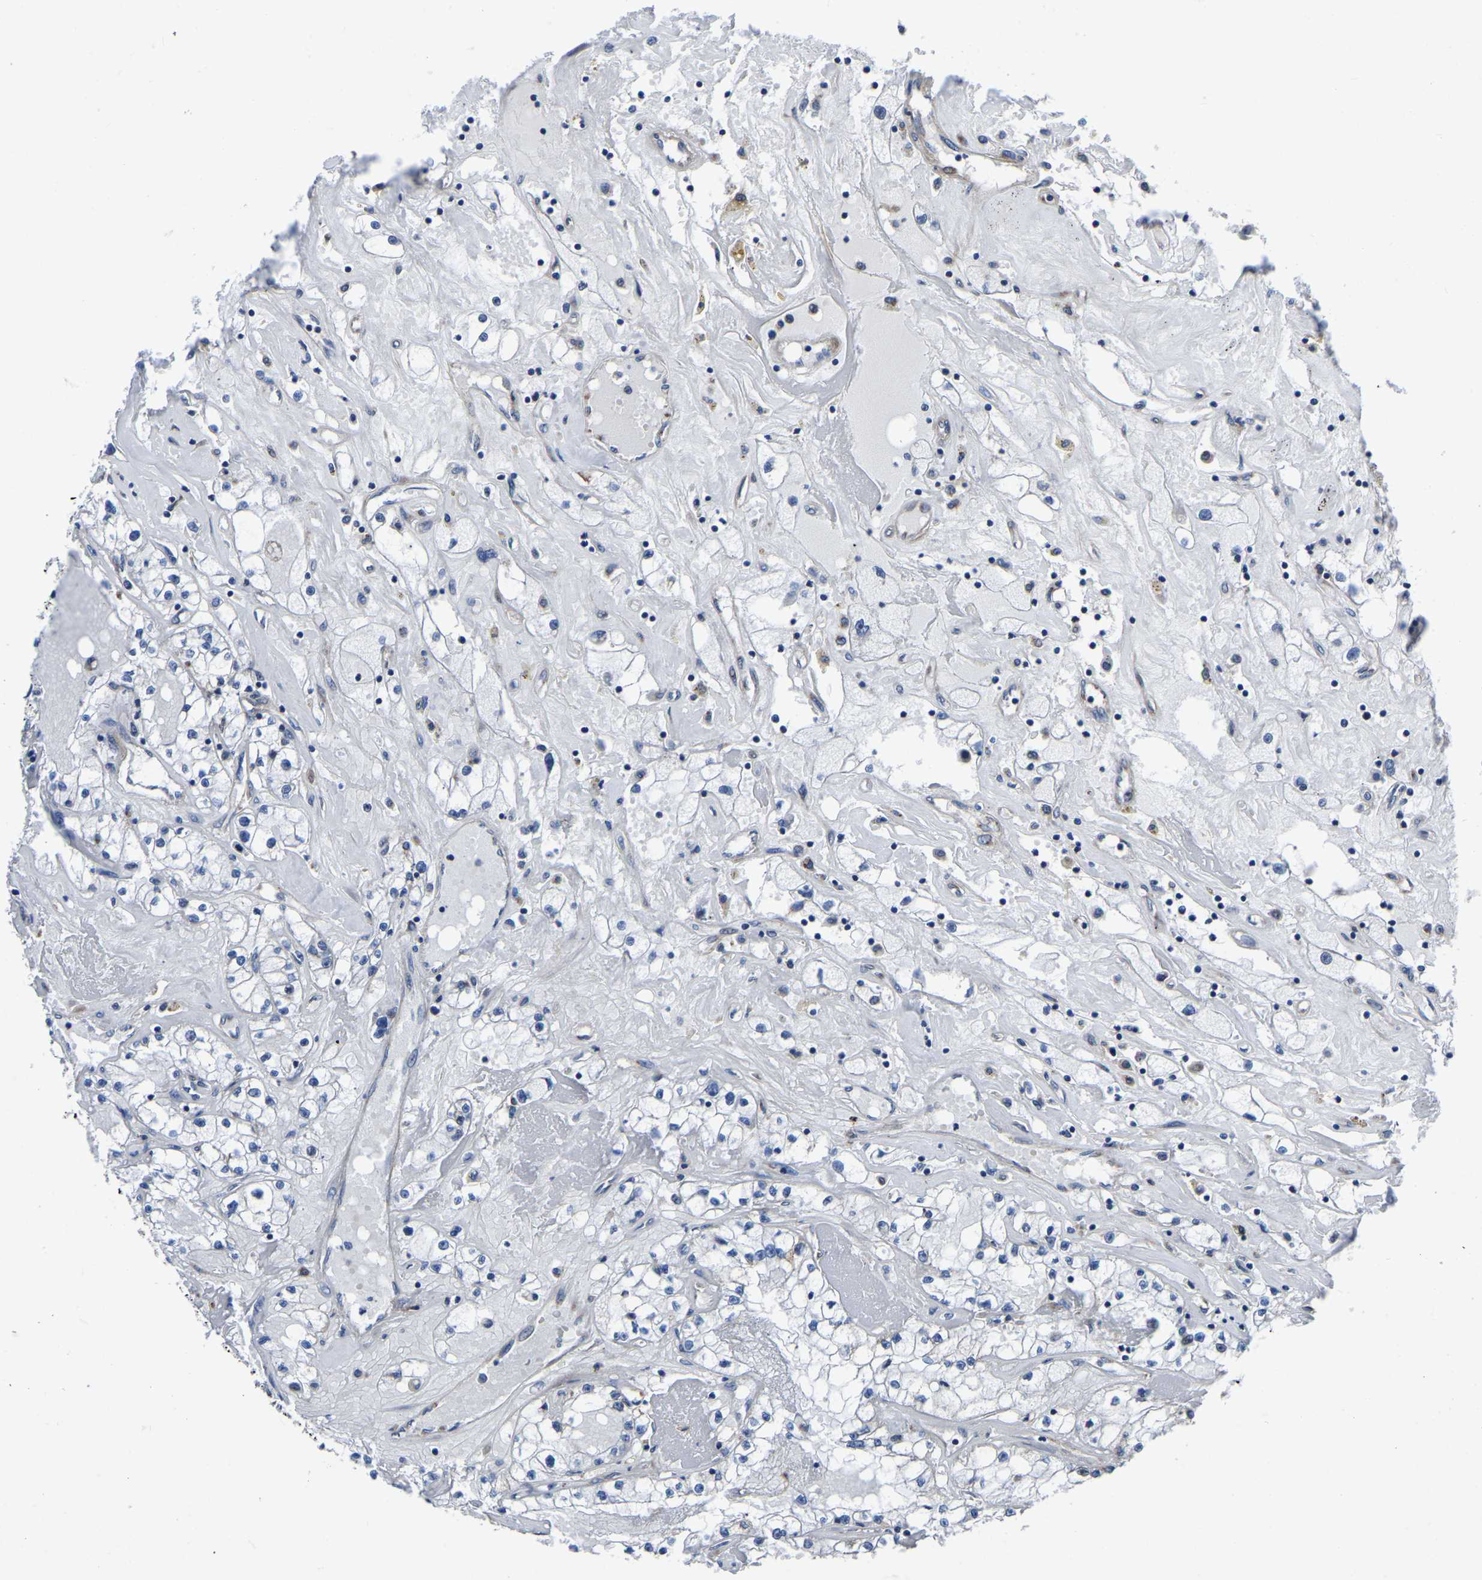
{"staining": {"intensity": "negative", "quantity": "none", "location": "none"}, "tissue": "renal cancer", "cell_type": "Tumor cells", "image_type": "cancer", "snomed": [{"axis": "morphology", "description": "Adenocarcinoma, NOS"}, {"axis": "topography", "description": "Kidney"}], "caption": "Adenocarcinoma (renal) stained for a protein using IHC displays no expression tumor cells.", "gene": "PDLIM7", "patient": {"sex": "male", "age": 56}}